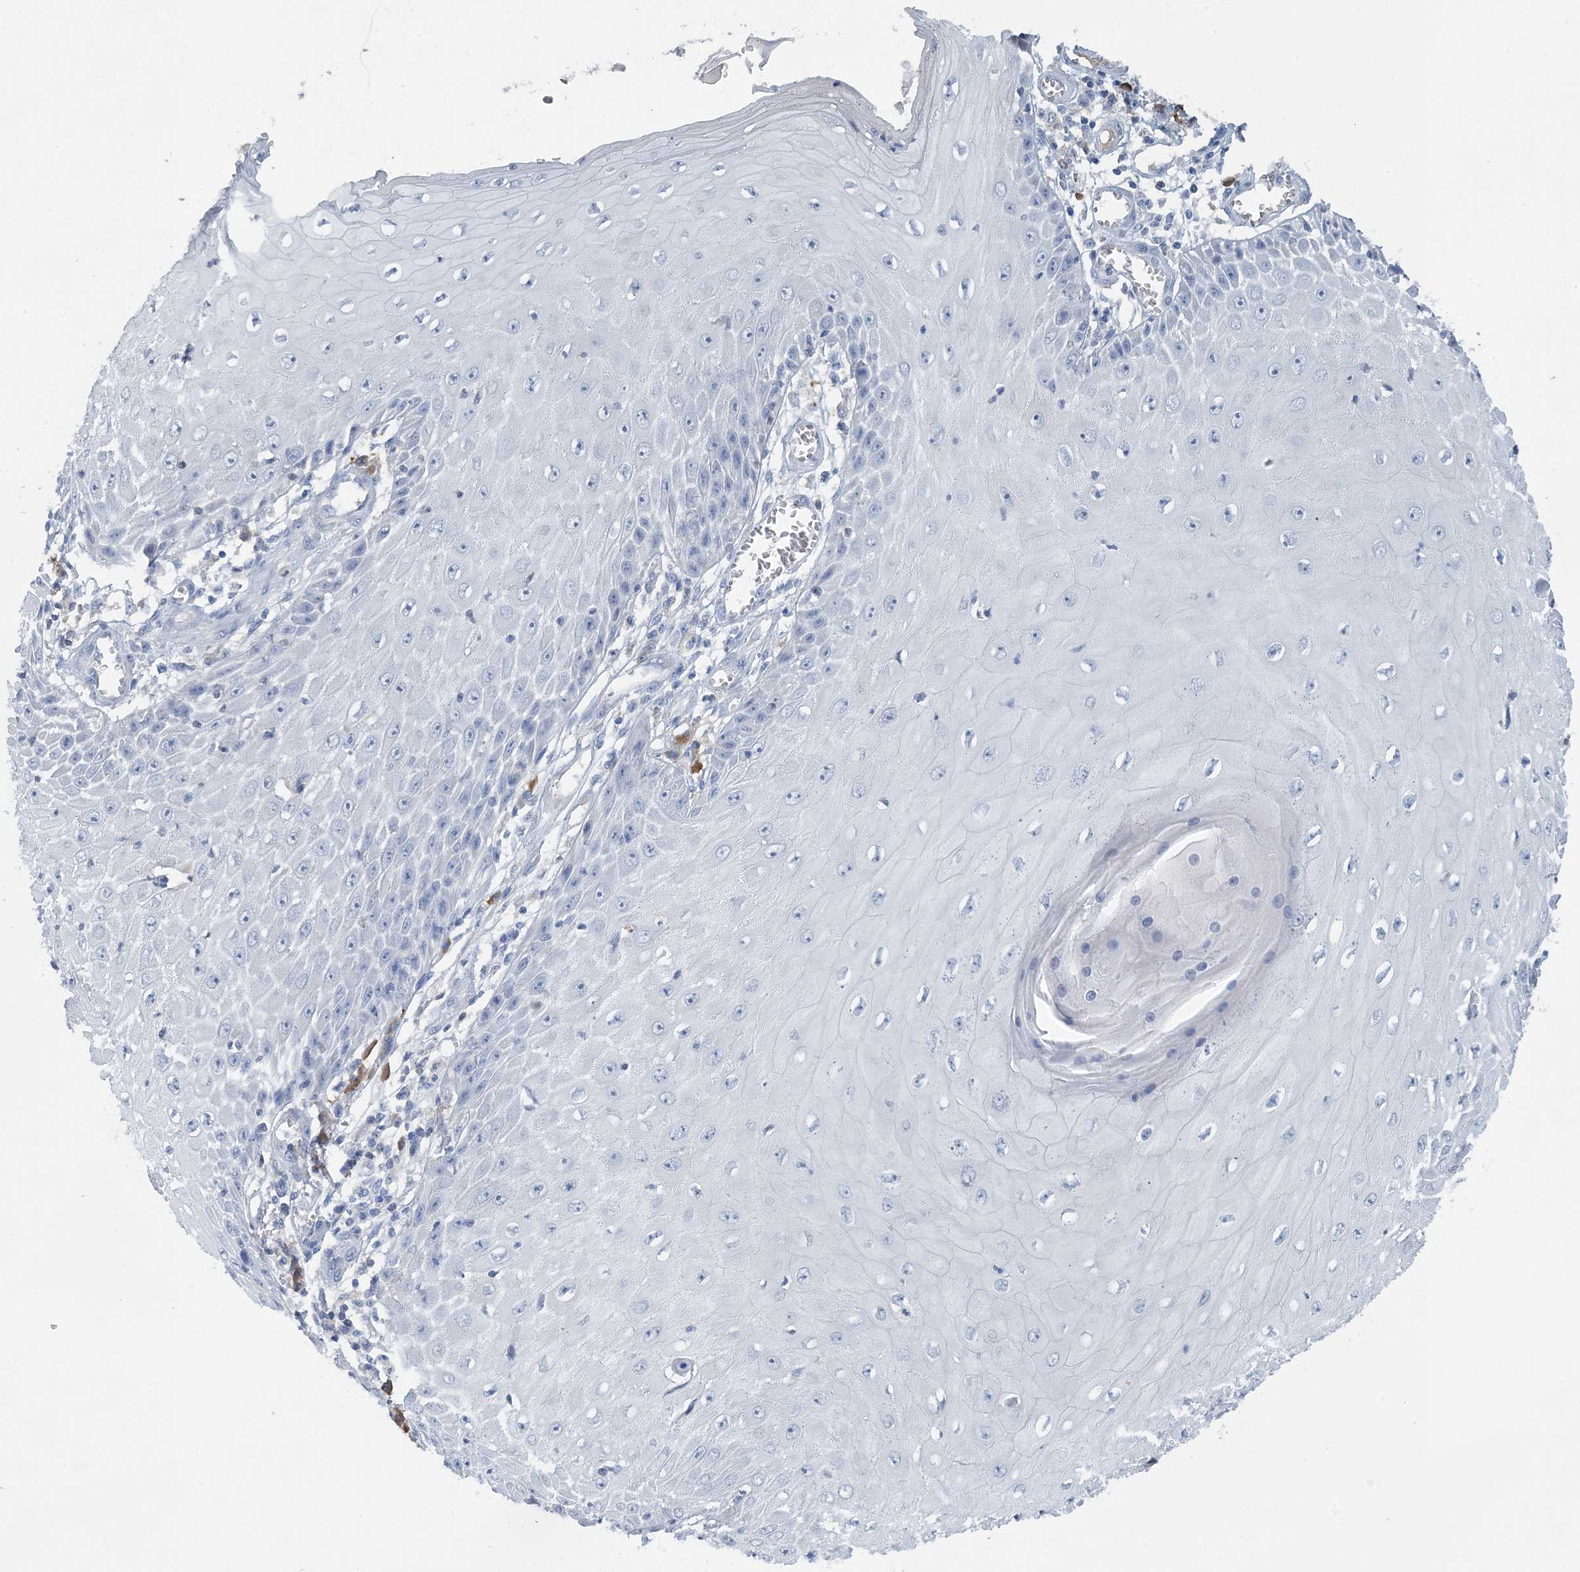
{"staining": {"intensity": "negative", "quantity": "none", "location": "none"}, "tissue": "skin cancer", "cell_type": "Tumor cells", "image_type": "cancer", "snomed": [{"axis": "morphology", "description": "Squamous cell carcinoma, NOS"}, {"axis": "topography", "description": "Skin"}], "caption": "Skin squamous cell carcinoma was stained to show a protein in brown. There is no significant positivity in tumor cells. The staining was performed using DAB to visualize the protein expression in brown, while the nuclei were stained in blue with hematoxylin (Magnification: 20x).", "gene": "CTRL", "patient": {"sex": "female", "age": 73}}